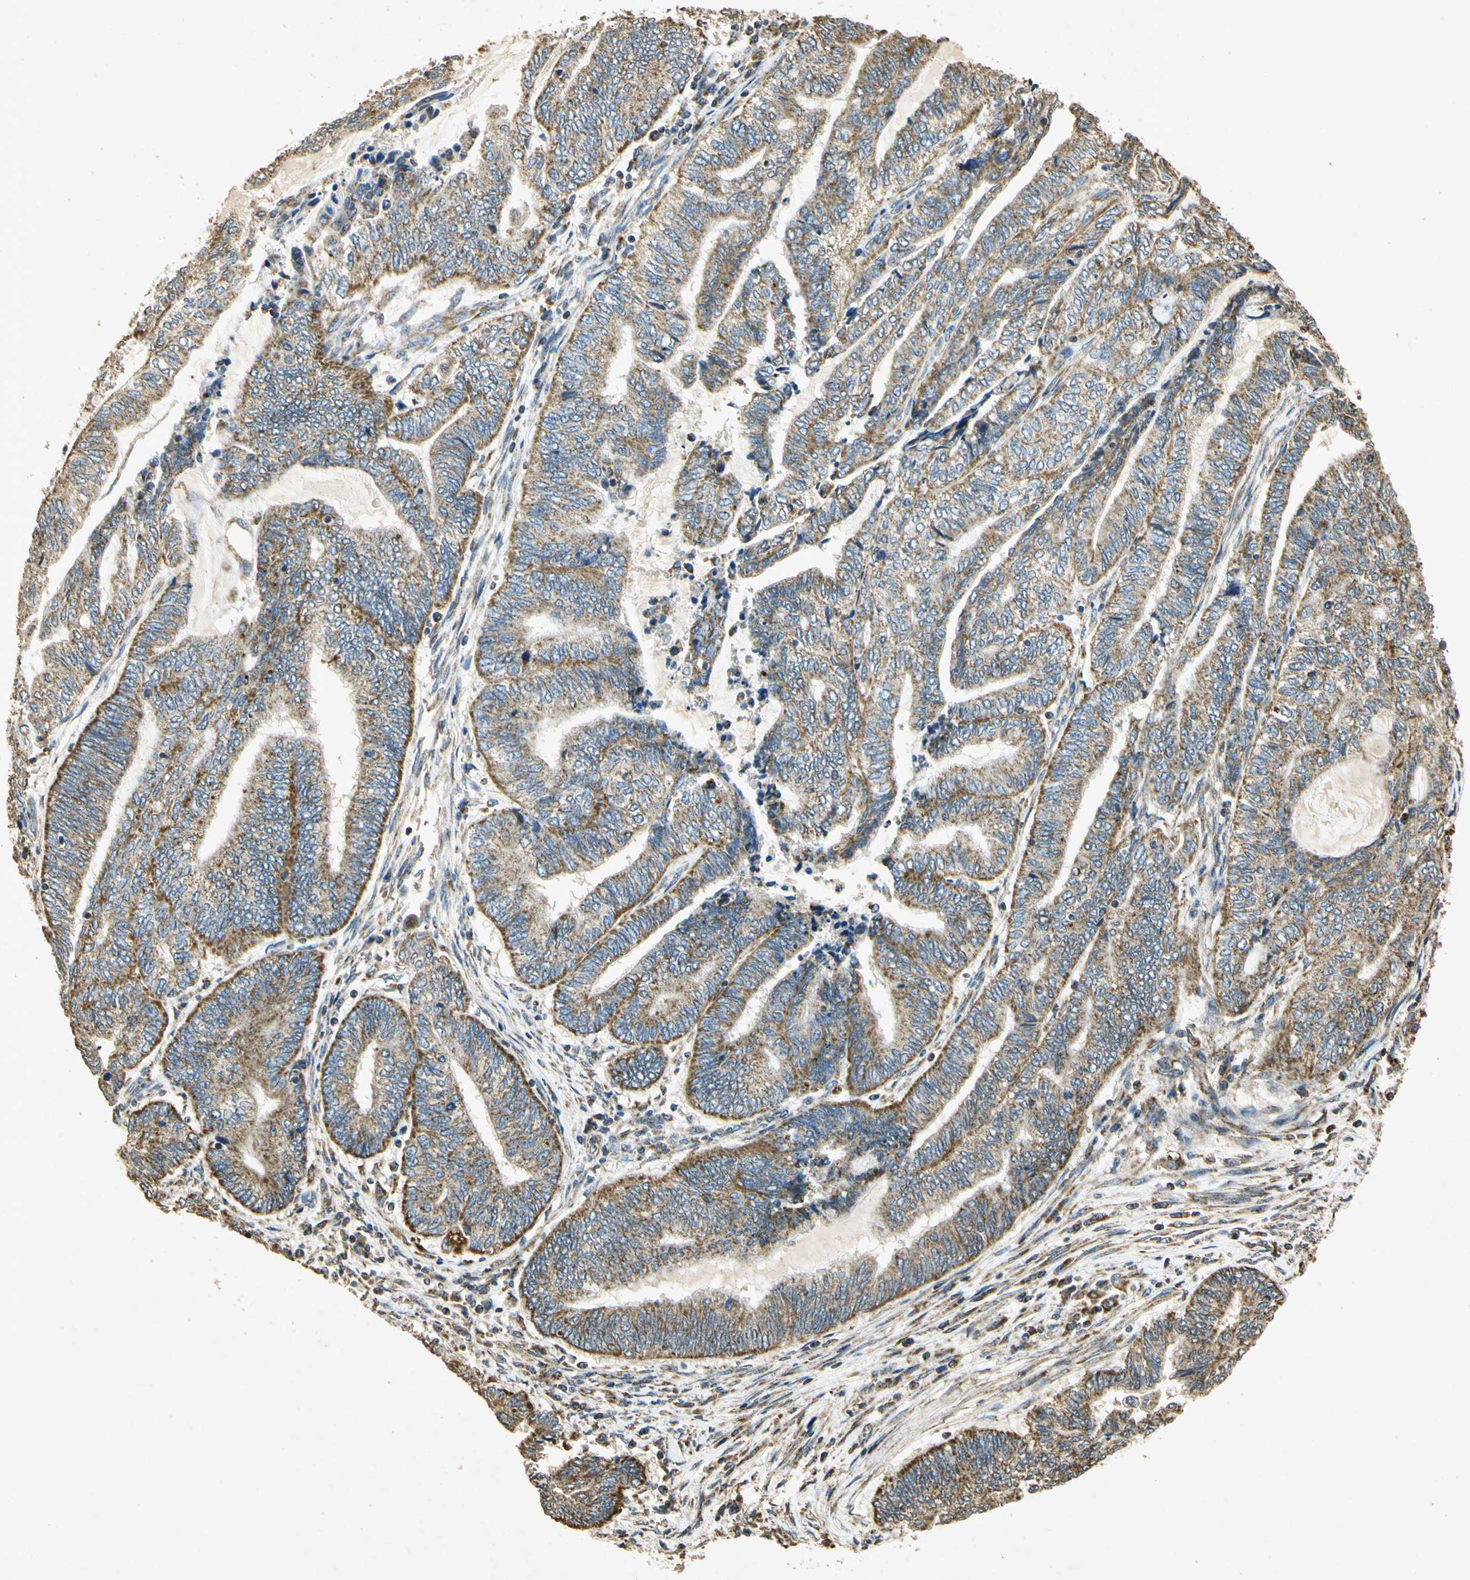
{"staining": {"intensity": "weak", "quantity": ">75%", "location": "cytoplasmic/membranous"}, "tissue": "endometrial cancer", "cell_type": "Tumor cells", "image_type": "cancer", "snomed": [{"axis": "morphology", "description": "Adenocarcinoma, NOS"}, {"axis": "topography", "description": "Uterus"}, {"axis": "topography", "description": "Endometrium"}], "caption": "Tumor cells exhibit low levels of weak cytoplasmic/membranous staining in about >75% of cells in human endometrial adenocarcinoma.", "gene": "PRDX3", "patient": {"sex": "female", "age": 70}}